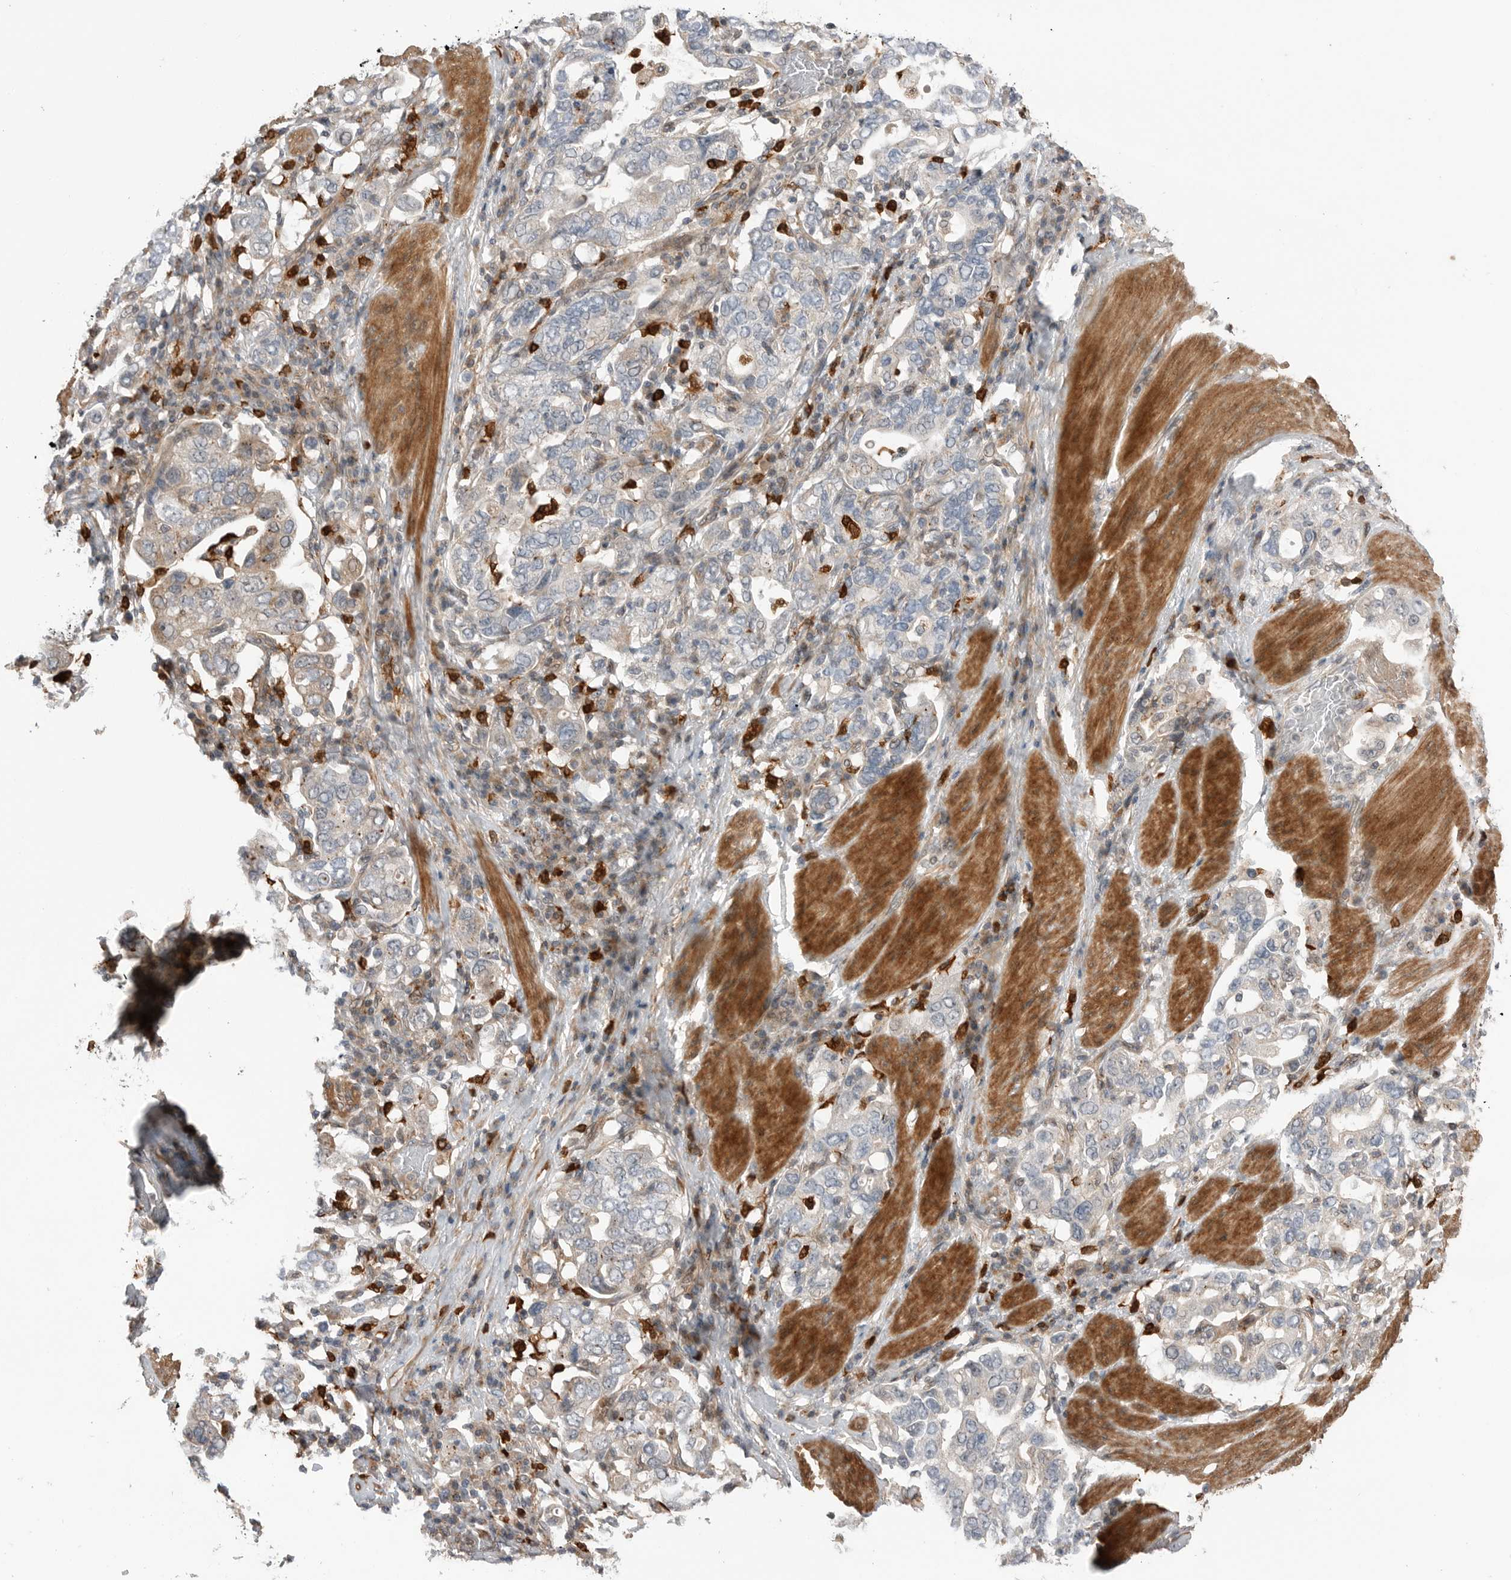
{"staining": {"intensity": "negative", "quantity": "none", "location": "none"}, "tissue": "stomach cancer", "cell_type": "Tumor cells", "image_type": "cancer", "snomed": [{"axis": "morphology", "description": "Adenocarcinoma, NOS"}, {"axis": "topography", "description": "Stomach, upper"}], "caption": "Immunohistochemical staining of stomach cancer (adenocarcinoma) exhibits no significant staining in tumor cells.", "gene": "PEAK1", "patient": {"sex": "male", "age": 62}}